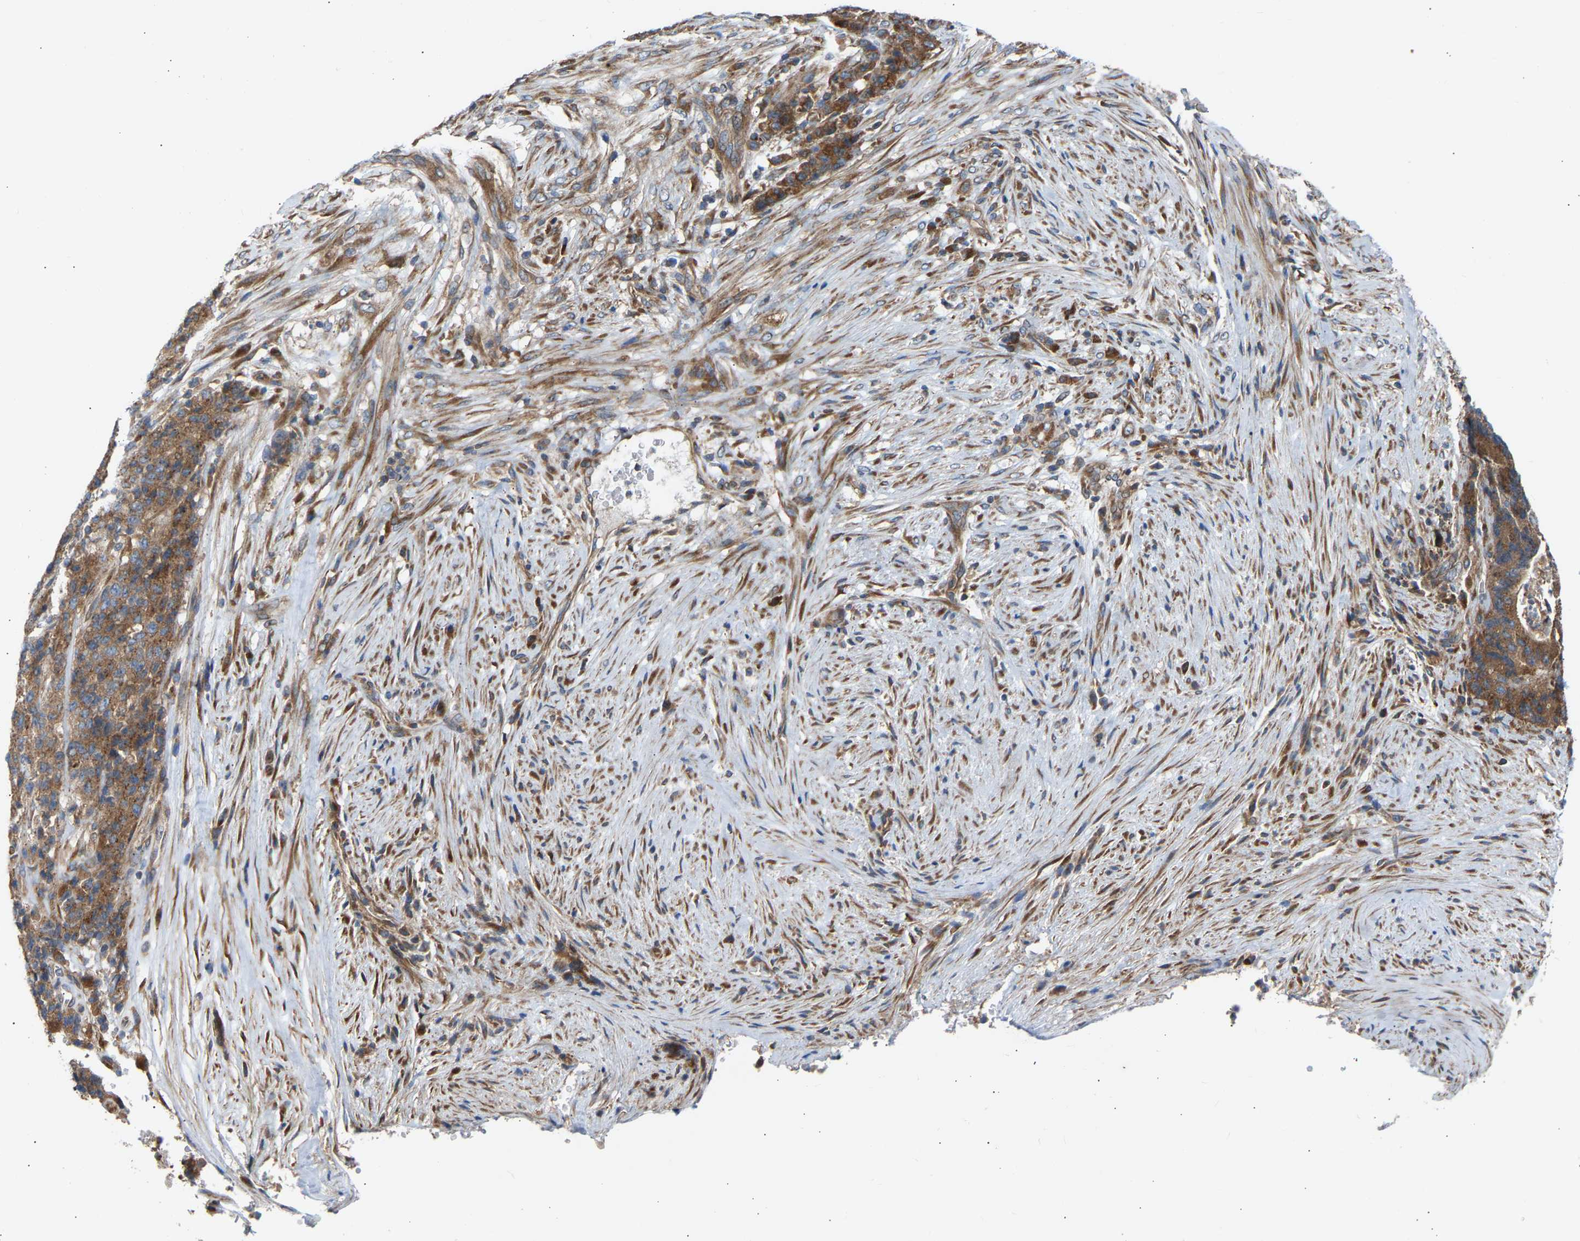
{"staining": {"intensity": "moderate", "quantity": ">75%", "location": "cytoplasmic/membranous"}, "tissue": "stomach cancer", "cell_type": "Tumor cells", "image_type": "cancer", "snomed": [{"axis": "morphology", "description": "Adenocarcinoma, NOS"}, {"axis": "topography", "description": "Stomach"}], "caption": "There is medium levels of moderate cytoplasmic/membranous staining in tumor cells of stomach adenocarcinoma, as demonstrated by immunohistochemical staining (brown color).", "gene": "GCN1", "patient": {"sex": "female", "age": 73}}